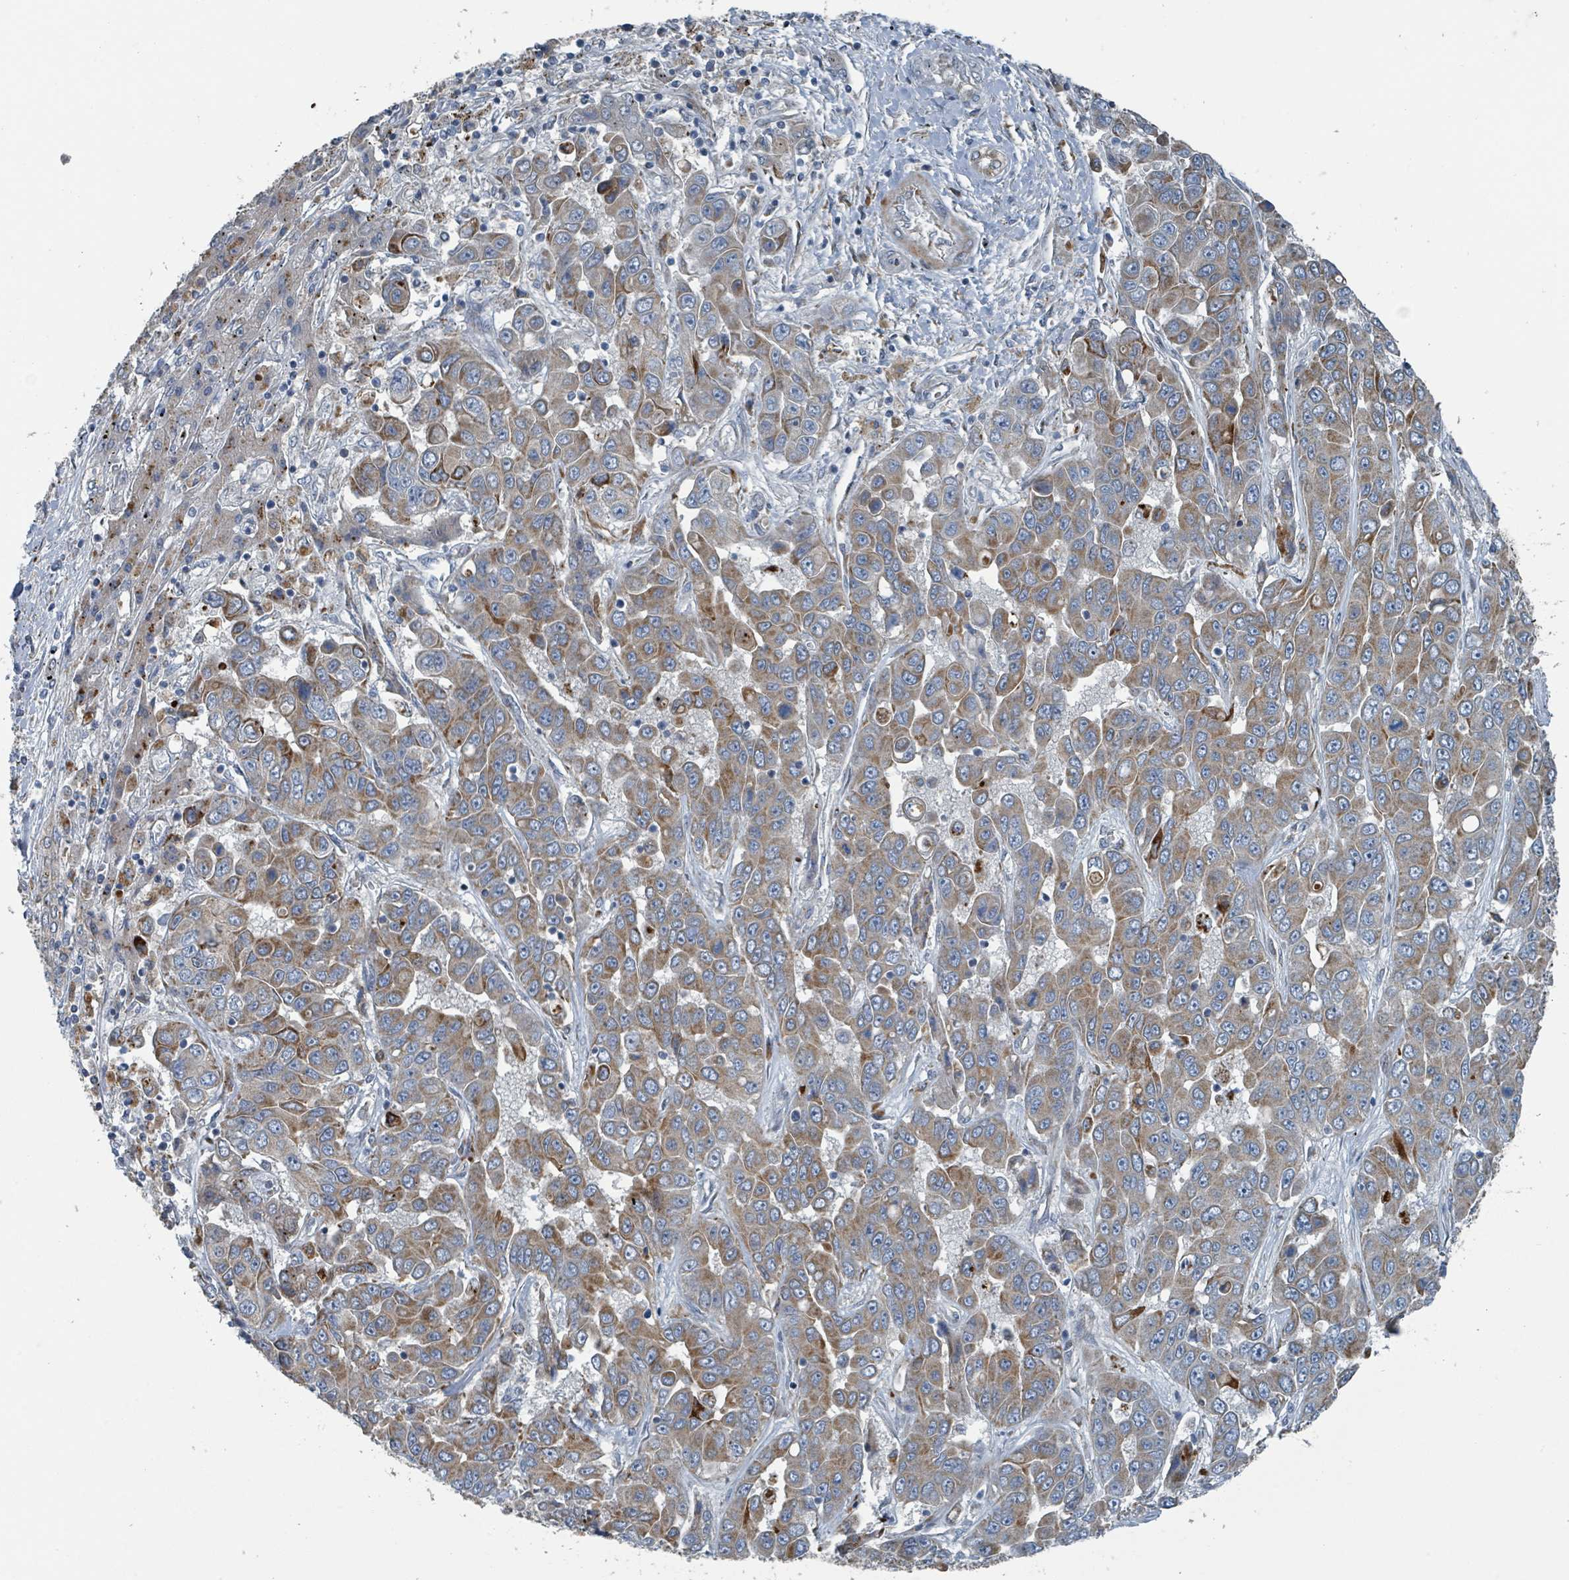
{"staining": {"intensity": "moderate", "quantity": ">75%", "location": "cytoplasmic/membranous"}, "tissue": "liver cancer", "cell_type": "Tumor cells", "image_type": "cancer", "snomed": [{"axis": "morphology", "description": "Cholangiocarcinoma"}, {"axis": "topography", "description": "Liver"}], "caption": "IHC image of neoplastic tissue: liver cancer (cholangiocarcinoma) stained using immunohistochemistry demonstrates medium levels of moderate protein expression localized specifically in the cytoplasmic/membranous of tumor cells, appearing as a cytoplasmic/membranous brown color.", "gene": "DIPK2A", "patient": {"sex": "female", "age": 52}}